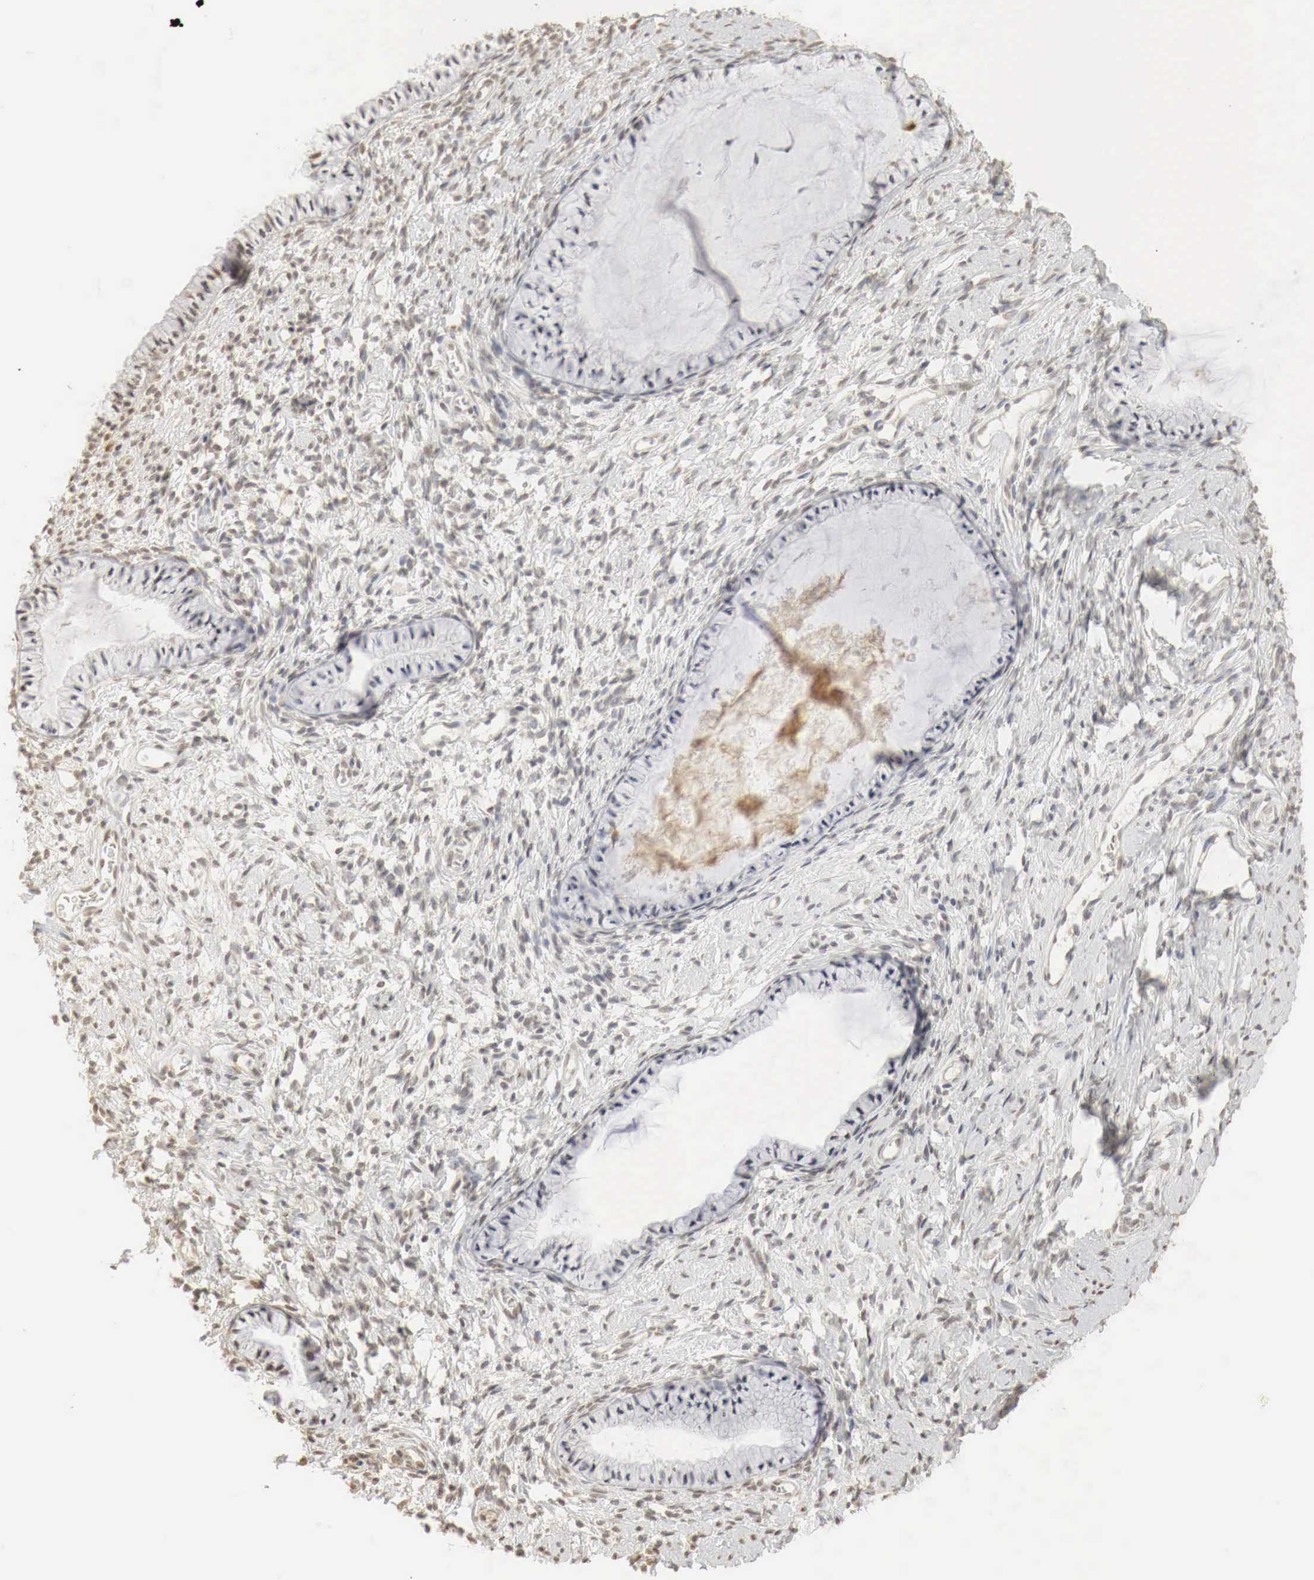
{"staining": {"intensity": "weak", "quantity": "25%-75%", "location": "nuclear"}, "tissue": "cervix", "cell_type": "Glandular cells", "image_type": "normal", "snomed": [{"axis": "morphology", "description": "Normal tissue, NOS"}, {"axis": "topography", "description": "Cervix"}], "caption": "Human cervix stained with a brown dye shows weak nuclear positive expression in about 25%-75% of glandular cells.", "gene": "ERBB4", "patient": {"sex": "female", "age": 70}}